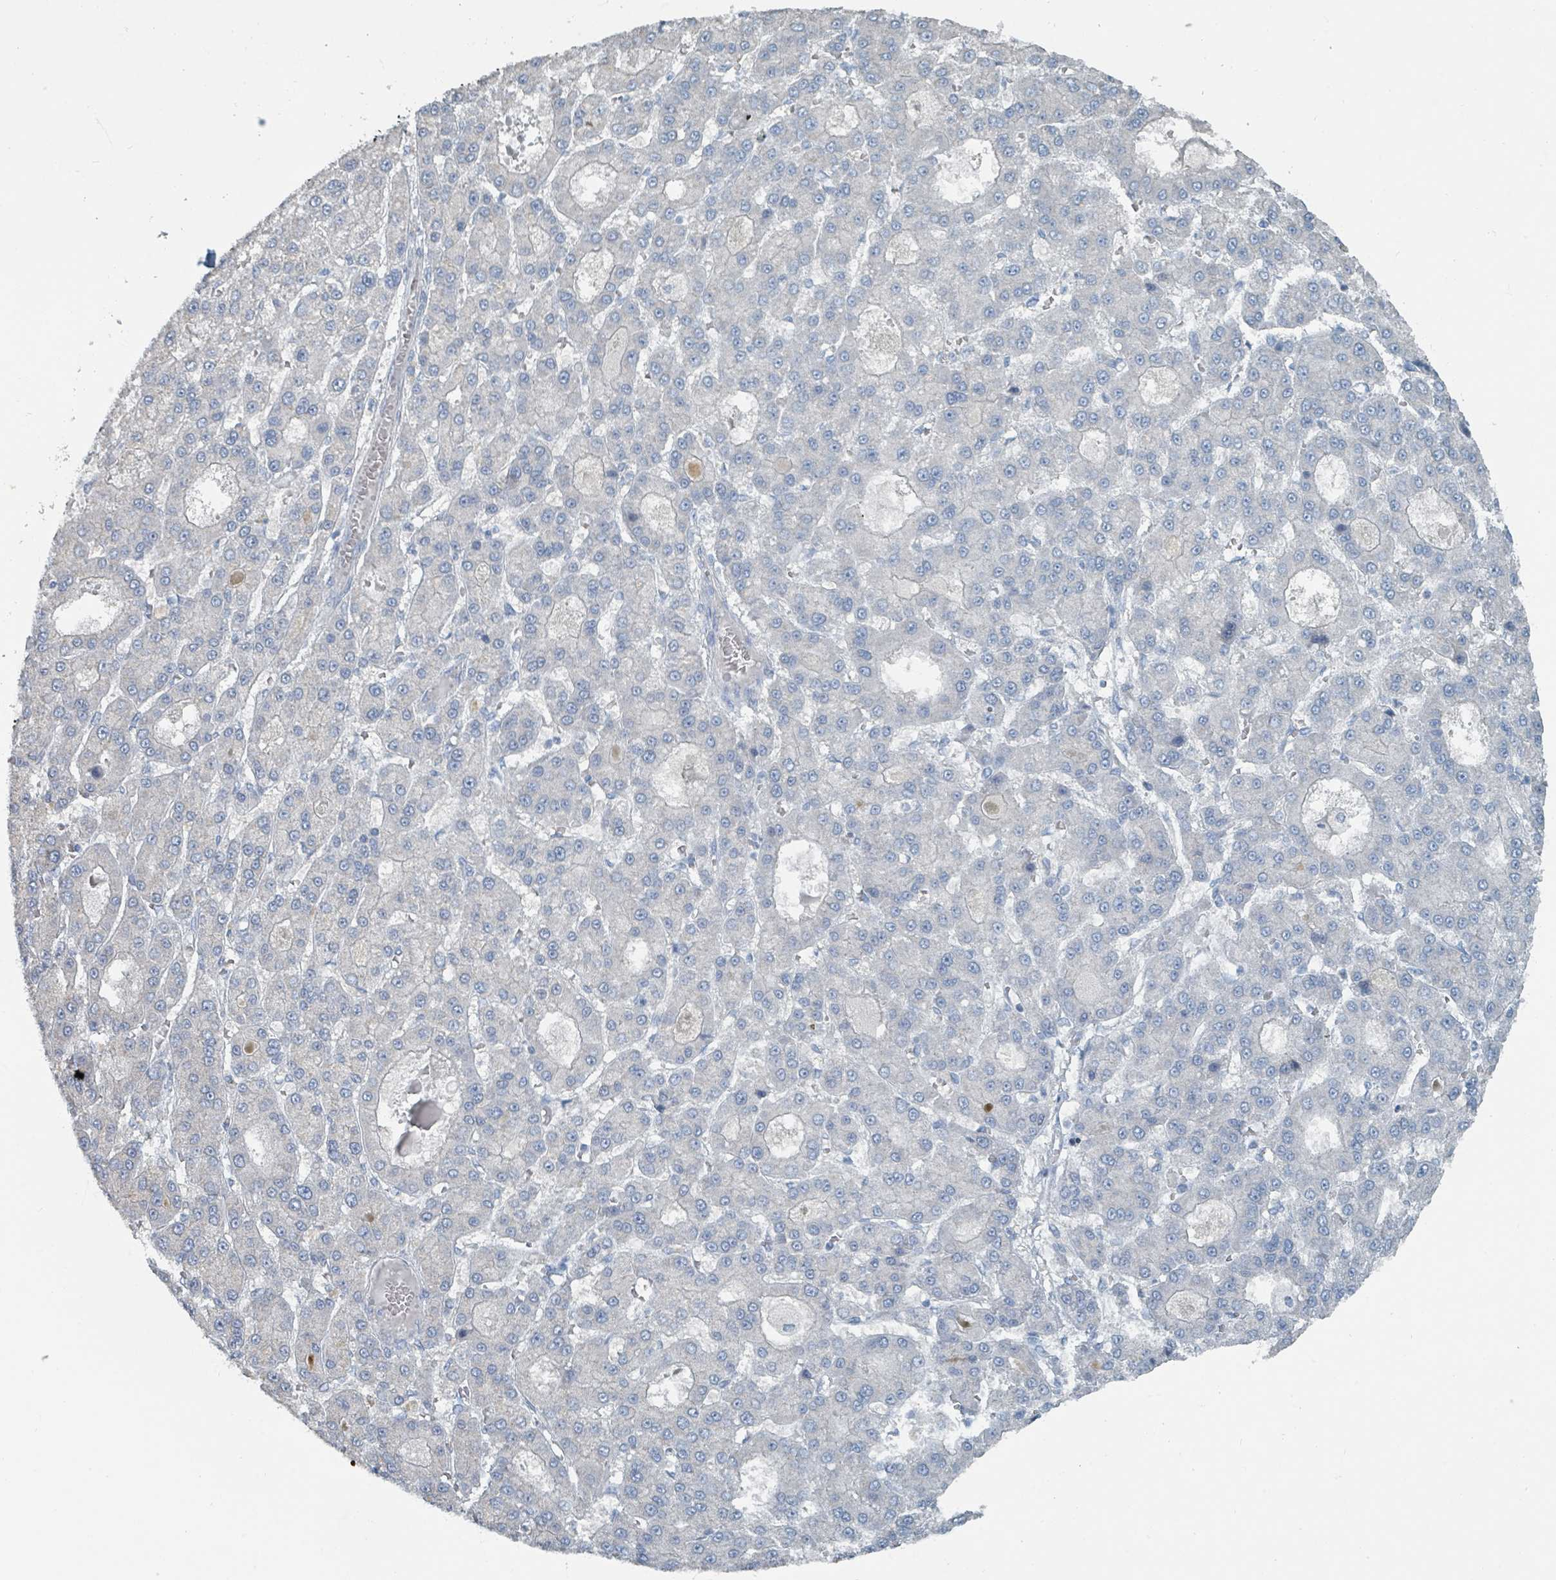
{"staining": {"intensity": "negative", "quantity": "none", "location": "none"}, "tissue": "liver cancer", "cell_type": "Tumor cells", "image_type": "cancer", "snomed": [{"axis": "morphology", "description": "Carcinoma, Hepatocellular, NOS"}, {"axis": "topography", "description": "Liver"}], "caption": "Tumor cells are negative for protein expression in human hepatocellular carcinoma (liver). Nuclei are stained in blue.", "gene": "RASA4", "patient": {"sex": "male", "age": 70}}